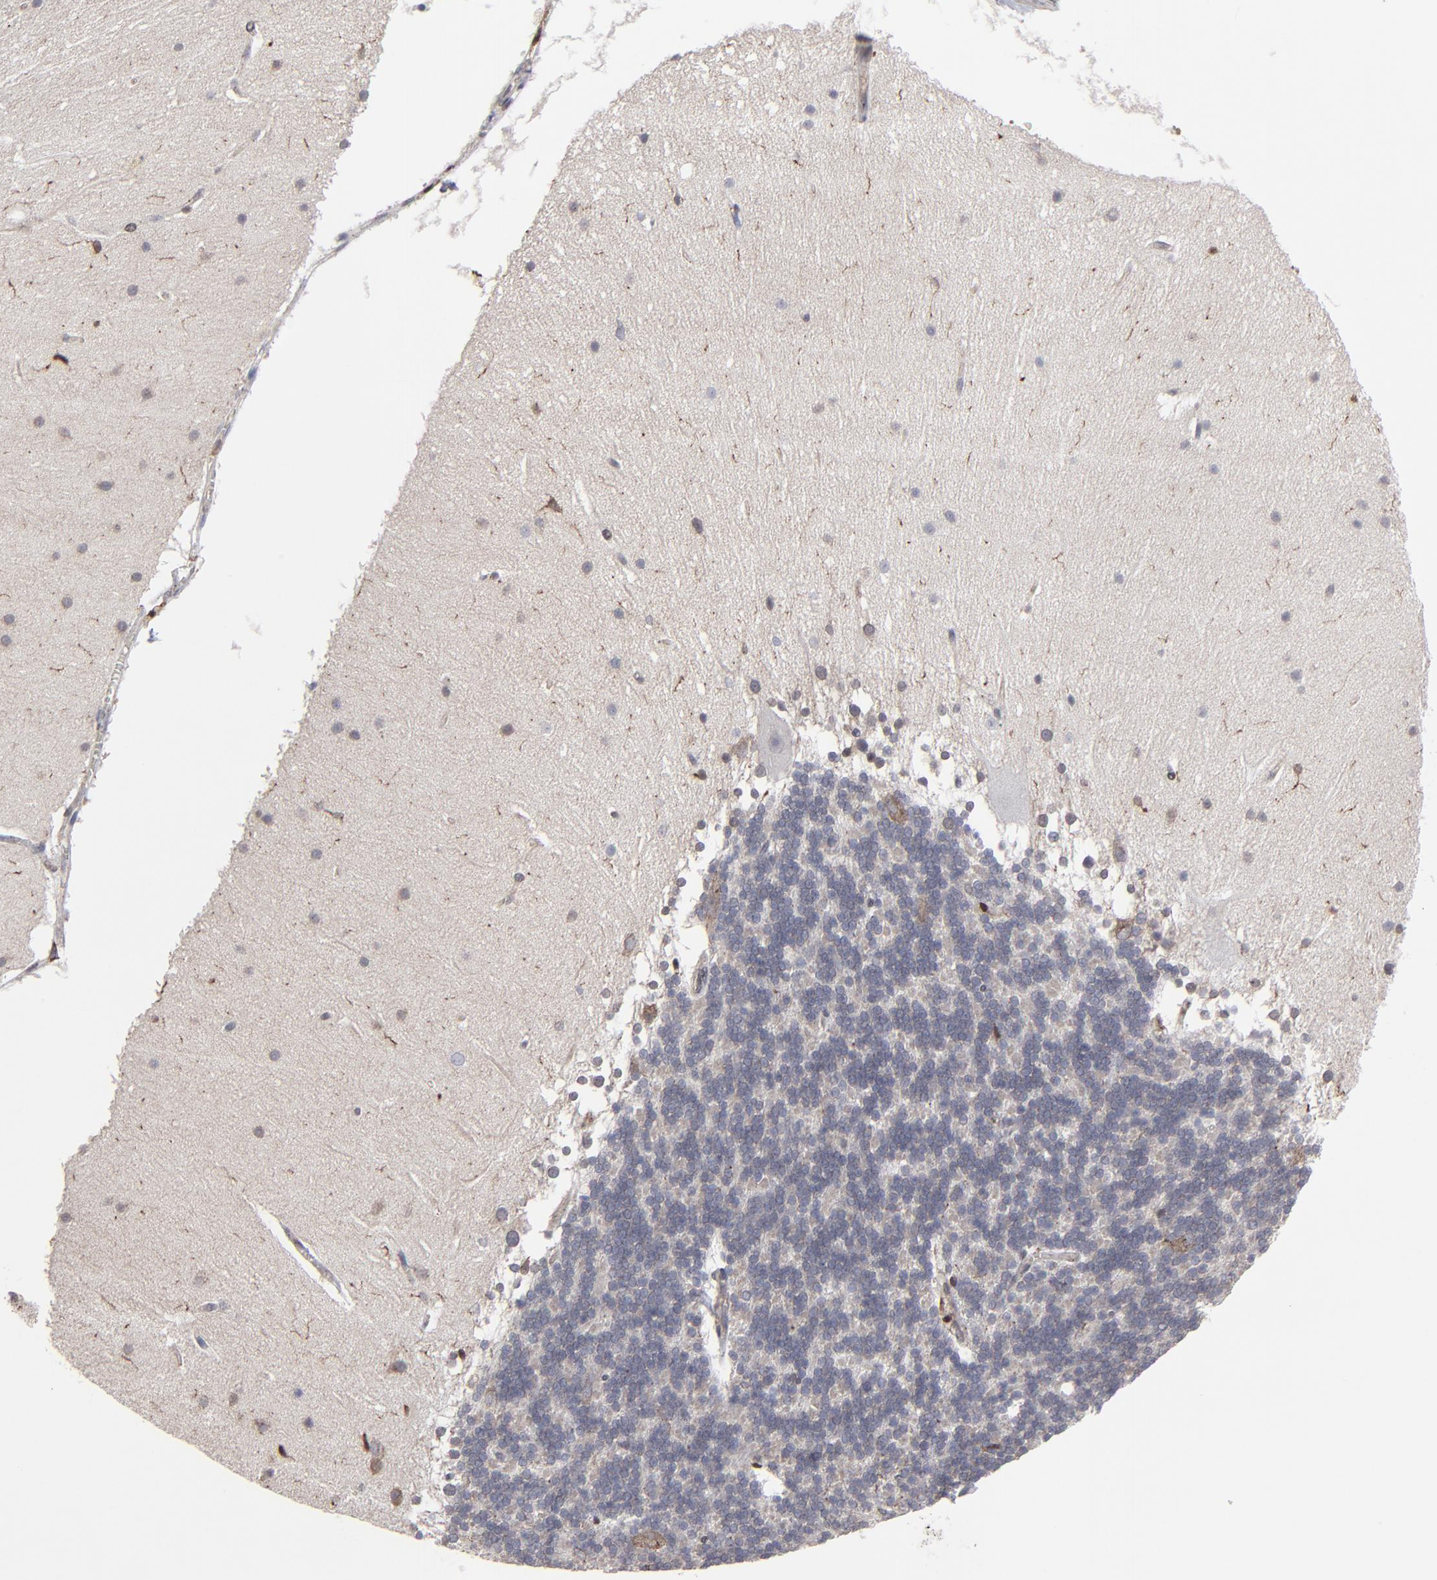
{"staining": {"intensity": "moderate", "quantity": "<25%", "location": "cytoplasmic/membranous"}, "tissue": "cerebellum", "cell_type": "Cells in granular layer", "image_type": "normal", "snomed": [{"axis": "morphology", "description": "Normal tissue, NOS"}, {"axis": "topography", "description": "Cerebellum"}], "caption": "About <25% of cells in granular layer in benign human cerebellum show moderate cytoplasmic/membranous protein staining as visualized by brown immunohistochemical staining.", "gene": "KIAA2026", "patient": {"sex": "female", "age": 19}}